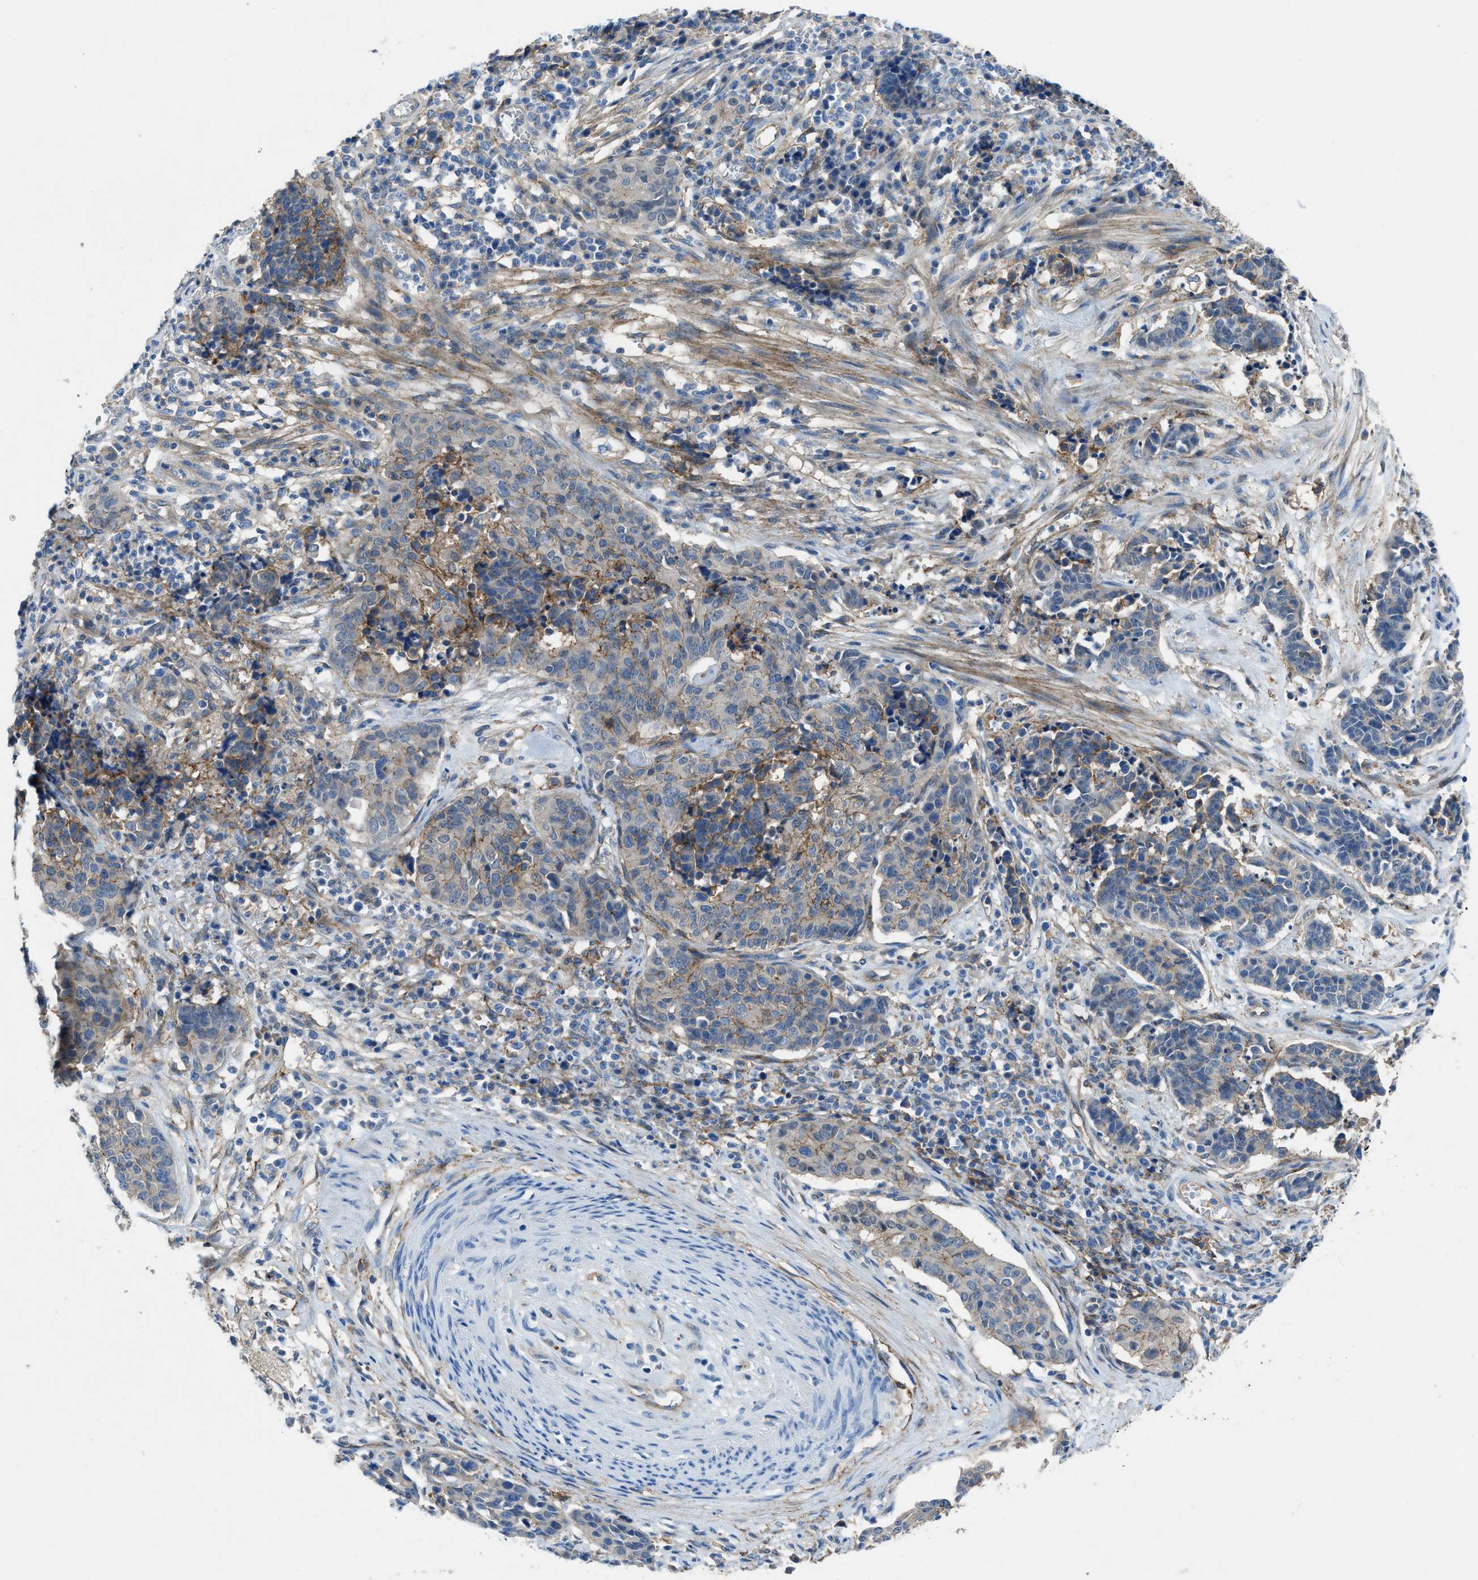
{"staining": {"intensity": "weak", "quantity": "25%-75%", "location": "cytoplasmic/membranous"}, "tissue": "cervical cancer", "cell_type": "Tumor cells", "image_type": "cancer", "snomed": [{"axis": "morphology", "description": "Squamous cell carcinoma, NOS"}, {"axis": "topography", "description": "Cervix"}], "caption": "Squamous cell carcinoma (cervical) was stained to show a protein in brown. There is low levels of weak cytoplasmic/membranous positivity in approximately 25%-75% of tumor cells. (Brightfield microscopy of DAB IHC at high magnification).", "gene": "PTGFRN", "patient": {"sex": "female", "age": 35}}